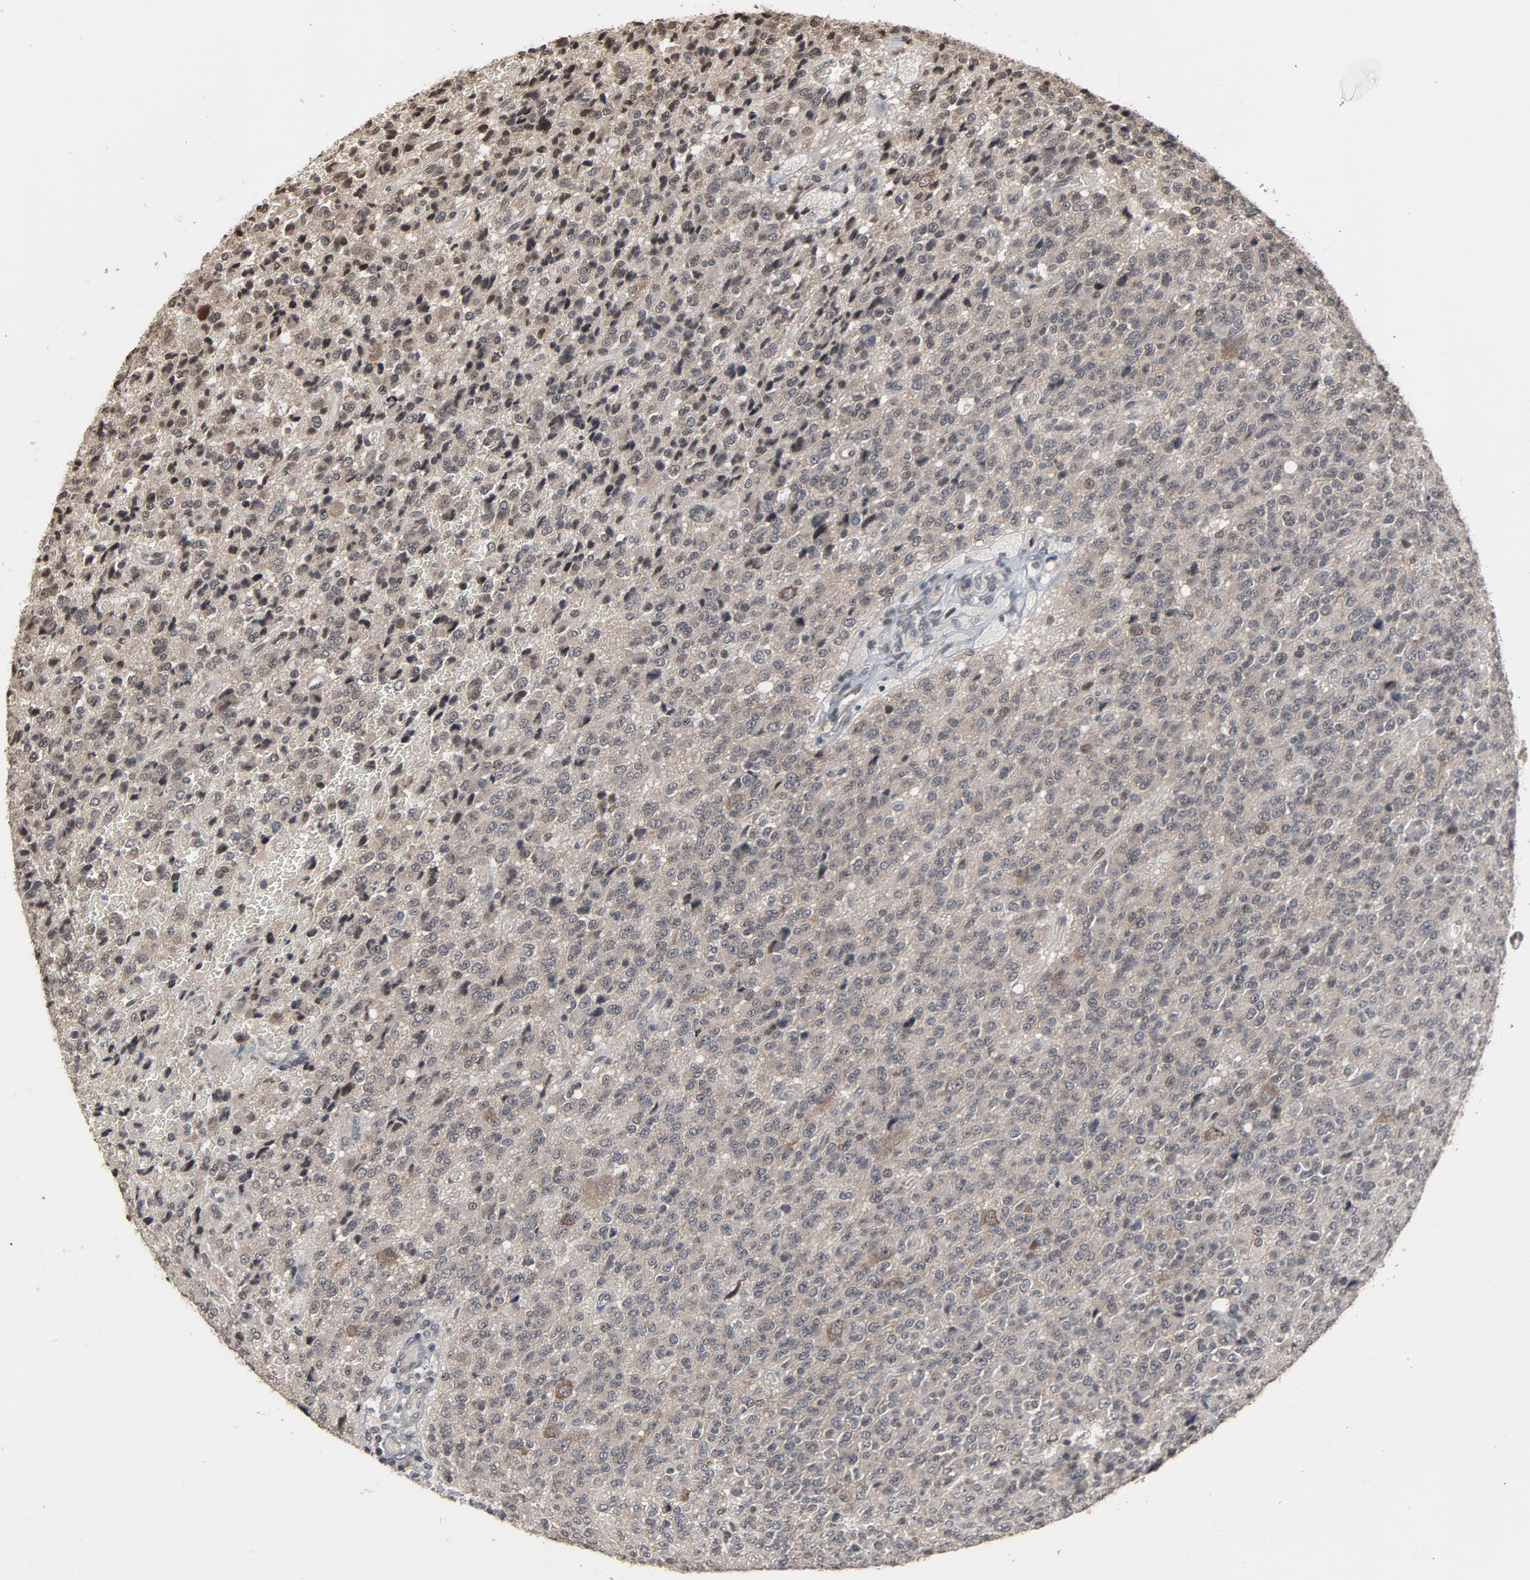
{"staining": {"intensity": "weak", "quantity": "25%-75%", "location": "cytoplasmic/membranous,nuclear"}, "tissue": "glioma", "cell_type": "Tumor cells", "image_type": "cancer", "snomed": [{"axis": "morphology", "description": "Glioma, malignant, High grade"}, {"axis": "topography", "description": "pancreas cauda"}], "caption": "Immunohistochemistry (IHC) micrograph of glioma stained for a protein (brown), which shows low levels of weak cytoplasmic/membranous and nuclear staining in about 25%-75% of tumor cells.", "gene": "POM121", "patient": {"sex": "male", "age": 60}}